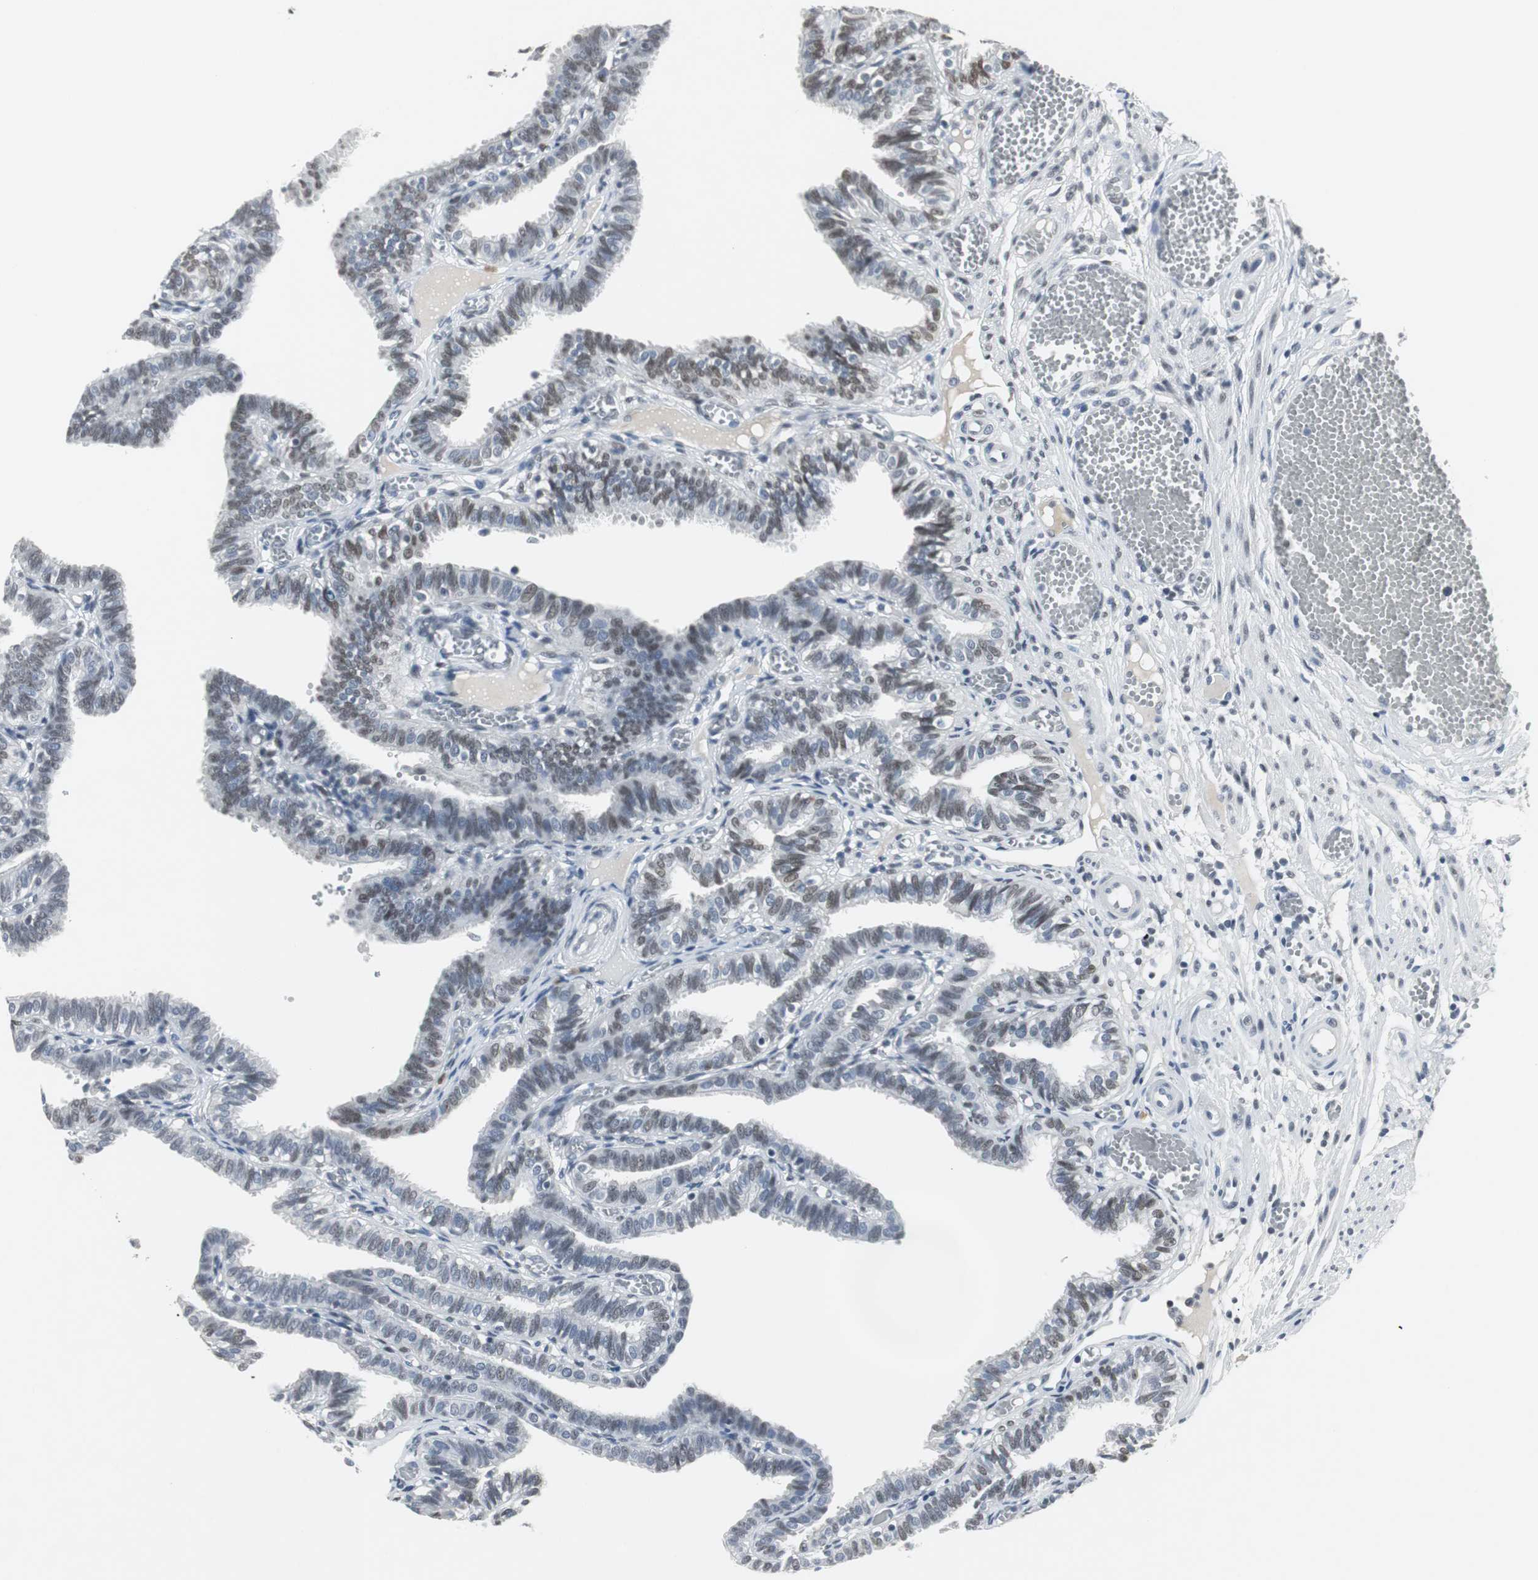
{"staining": {"intensity": "moderate", "quantity": "25%-75%", "location": "nuclear"}, "tissue": "fallopian tube", "cell_type": "Glandular cells", "image_type": "normal", "snomed": [{"axis": "morphology", "description": "Normal tissue, NOS"}, {"axis": "topography", "description": "Fallopian tube"}], "caption": "The immunohistochemical stain labels moderate nuclear positivity in glandular cells of unremarkable fallopian tube. (DAB IHC, brown staining for protein, blue staining for nuclei).", "gene": "ELK1", "patient": {"sex": "female", "age": 29}}